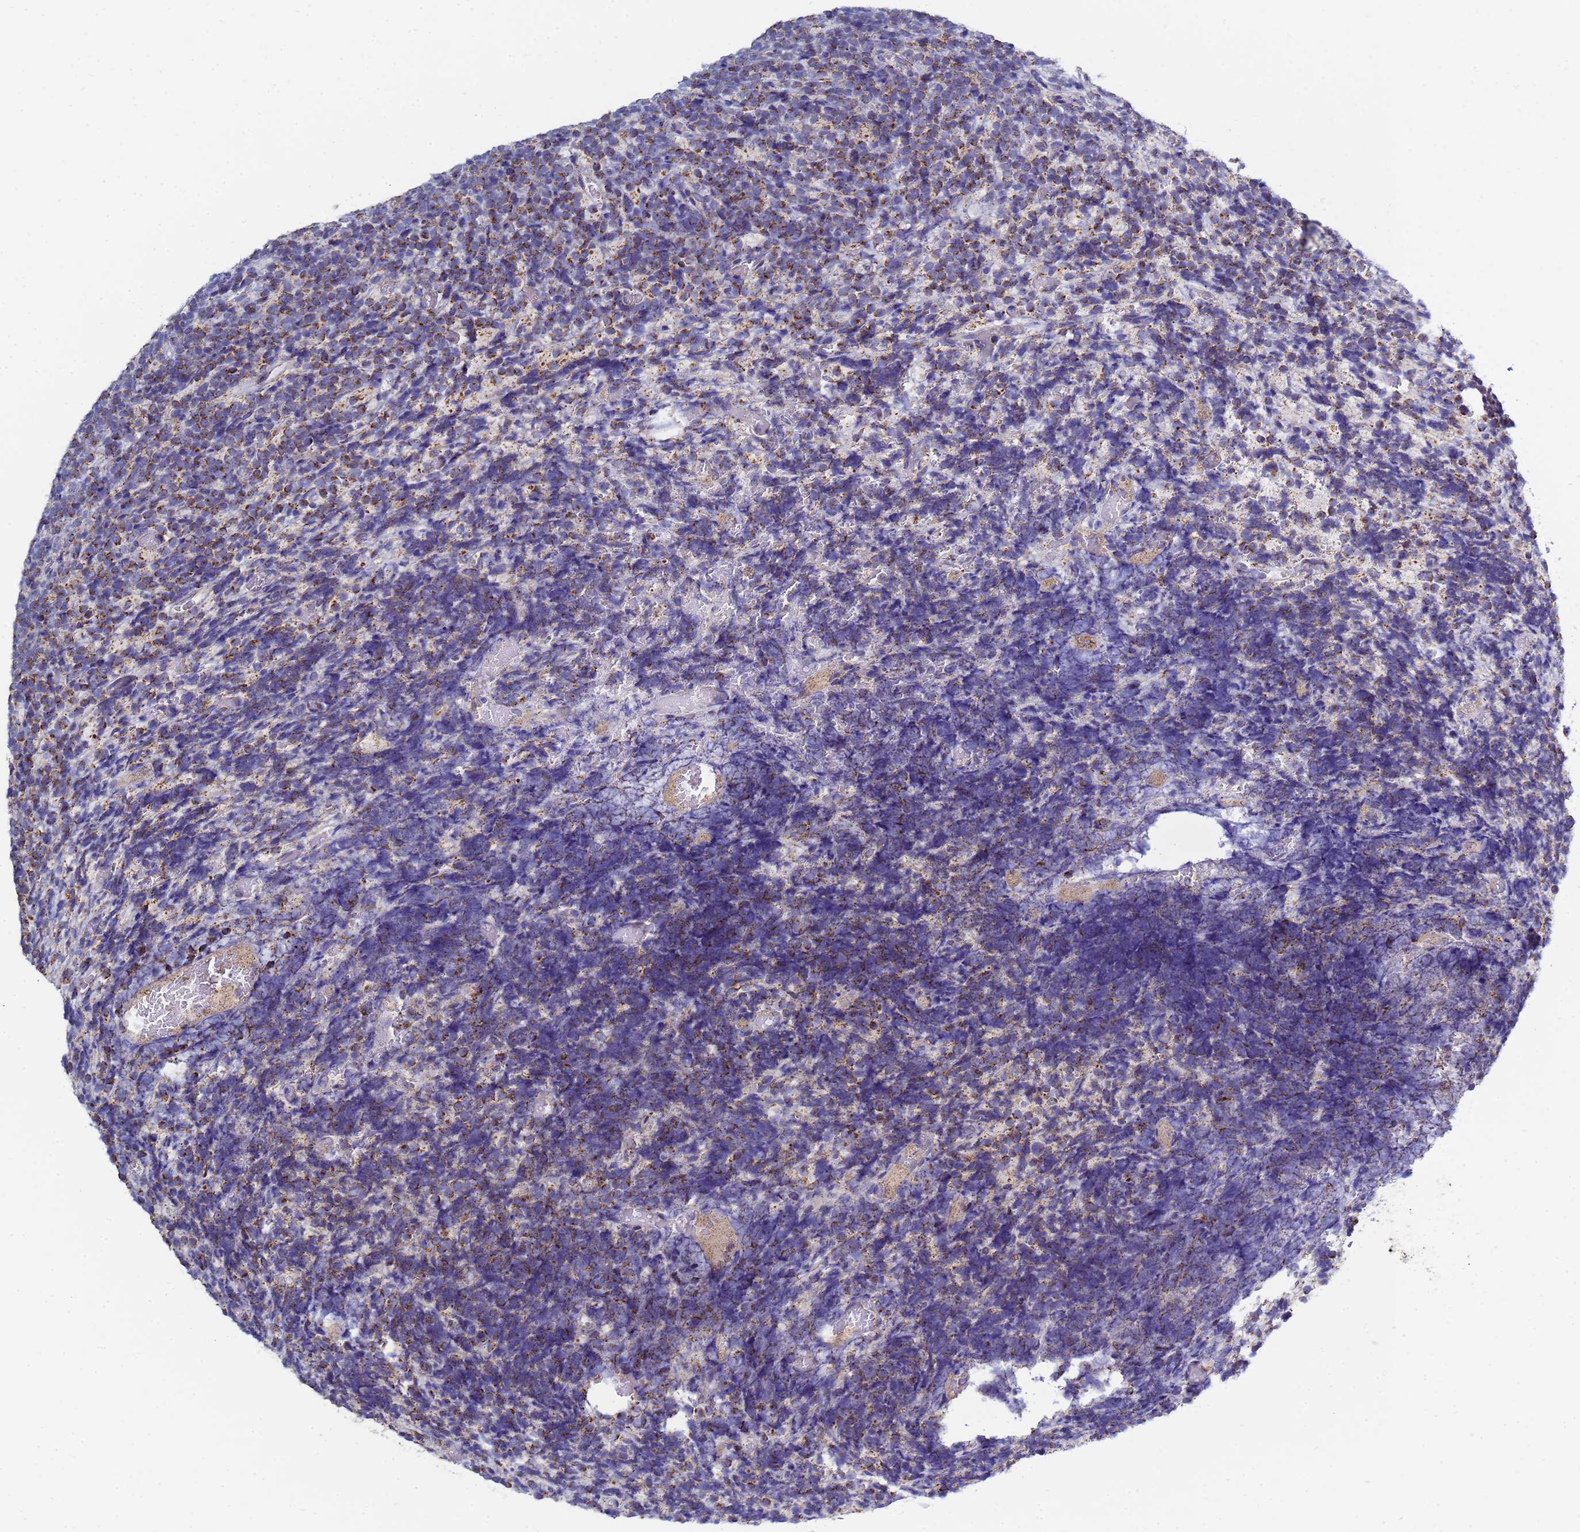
{"staining": {"intensity": "moderate", "quantity": ">75%", "location": "cytoplasmic/membranous"}, "tissue": "glioma", "cell_type": "Tumor cells", "image_type": "cancer", "snomed": [{"axis": "morphology", "description": "Glioma, malignant, Low grade"}, {"axis": "topography", "description": "Brain"}], "caption": "Malignant glioma (low-grade) stained for a protein (brown) reveals moderate cytoplasmic/membranous positive expression in approximately >75% of tumor cells.", "gene": "COQ4", "patient": {"sex": "female", "age": 1}}